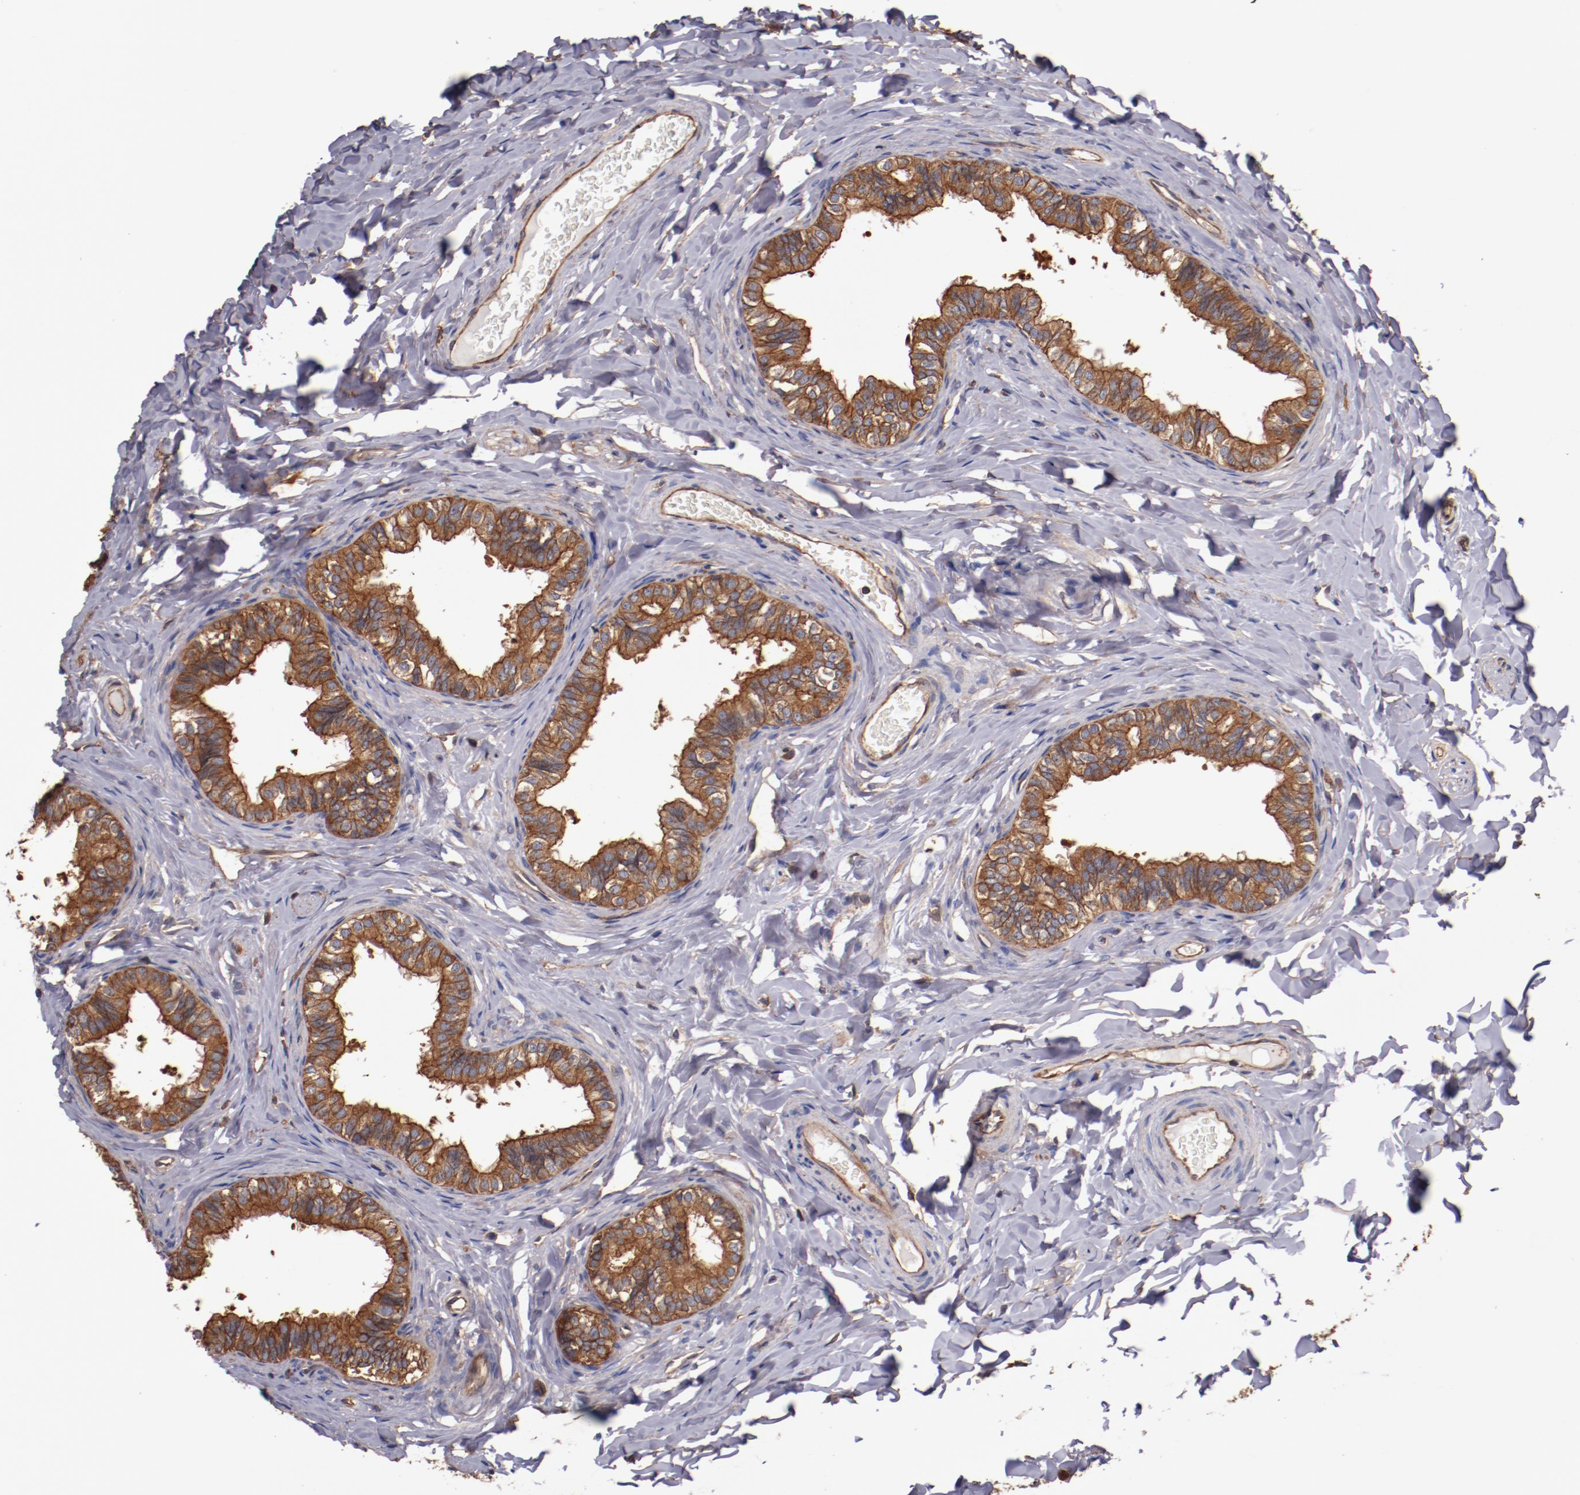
{"staining": {"intensity": "strong", "quantity": ">75%", "location": "cytoplasmic/membranous"}, "tissue": "epididymis", "cell_type": "Glandular cells", "image_type": "normal", "snomed": [{"axis": "morphology", "description": "Normal tissue, NOS"}, {"axis": "topography", "description": "Soft tissue"}, {"axis": "topography", "description": "Epididymis"}], "caption": "IHC (DAB) staining of normal epididymis demonstrates strong cytoplasmic/membranous protein staining in approximately >75% of glandular cells.", "gene": "TMOD3", "patient": {"sex": "male", "age": 26}}